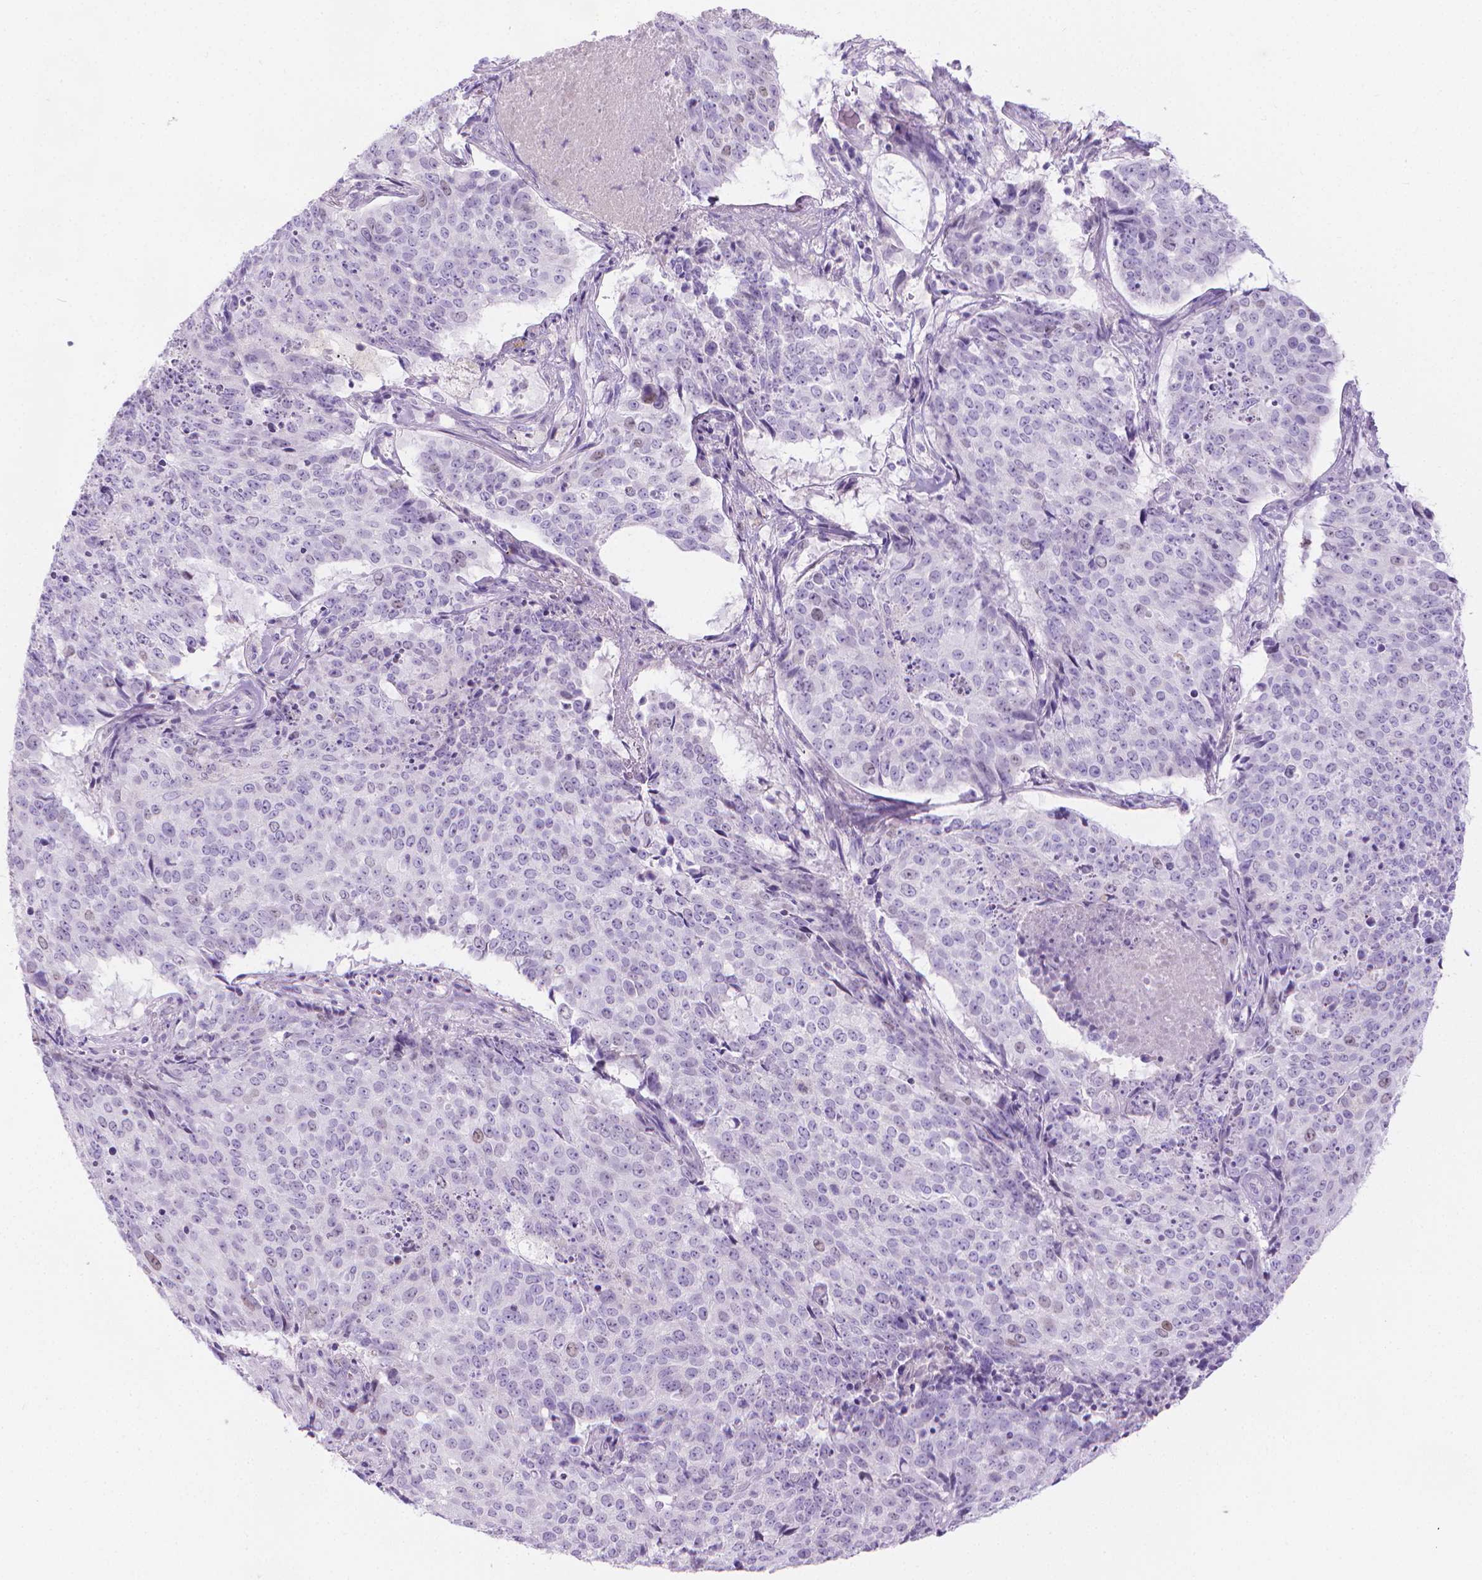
{"staining": {"intensity": "negative", "quantity": "none", "location": "none"}, "tissue": "lung cancer", "cell_type": "Tumor cells", "image_type": "cancer", "snomed": [{"axis": "morphology", "description": "Normal tissue, NOS"}, {"axis": "morphology", "description": "Squamous cell carcinoma, NOS"}, {"axis": "topography", "description": "Bronchus"}, {"axis": "topography", "description": "Lung"}], "caption": "IHC image of lung squamous cell carcinoma stained for a protein (brown), which demonstrates no positivity in tumor cells.", "gene": "SPAG6", "patient": {"sex": "male", "age": 64}}